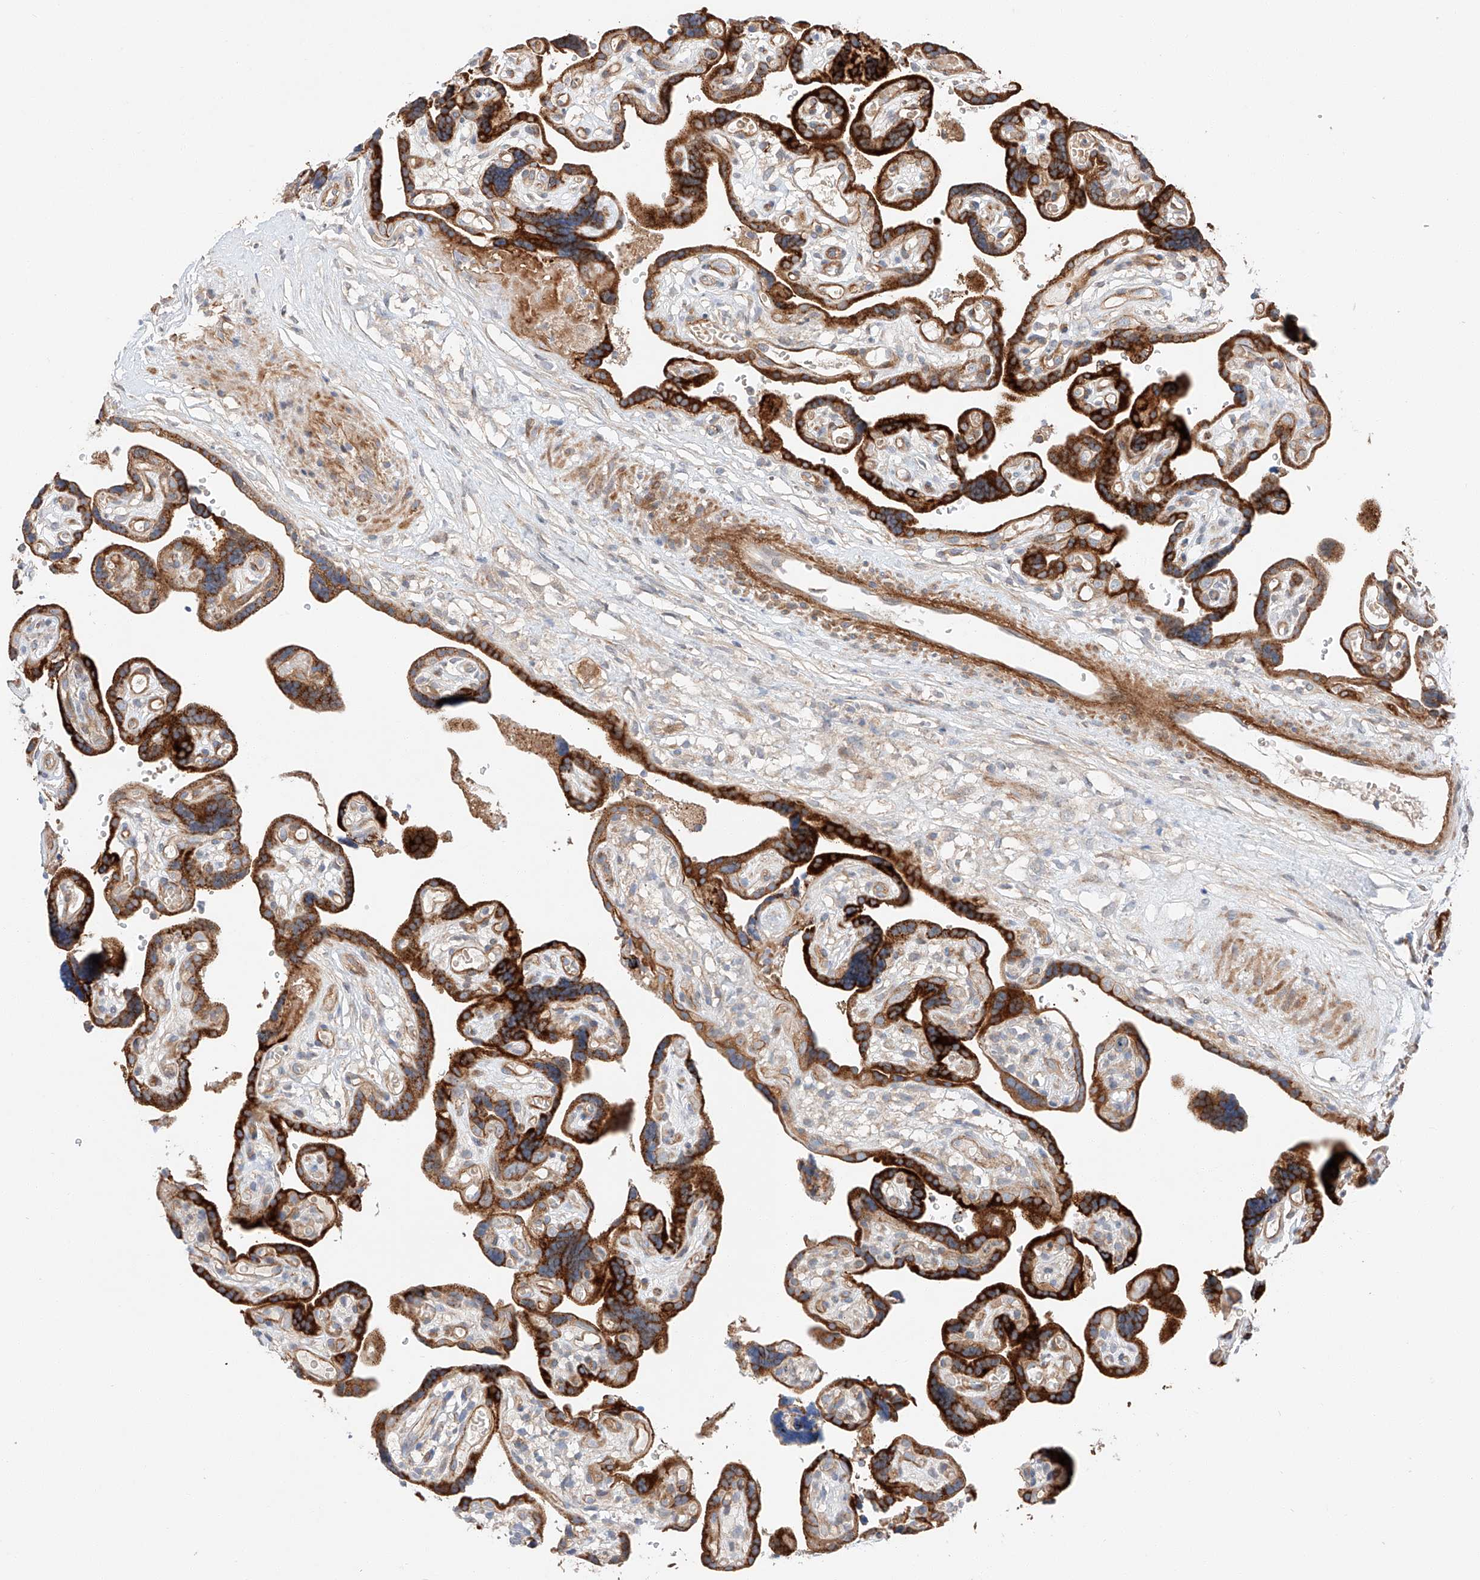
{"staining": {"intensity": "moderate", "quantity": ">75%", "location": "cytoplasmic/membranous"}, "tissue": "placenta", "cell_type": "Decidual cells", "image_type": "normal", "snomed": [{"axis": "morphology", "description": "Normal tissue, NOS"}, {"axis": "topography", "description": "Placenta"}], "caption": "Immunohistochemical staining of normal placenta shows moderate cytoplasmic/membranous protein expression in about >75% of decidual cells.", "gene": "MINDY4", "patient": {"sex": "female", "age": 30}}